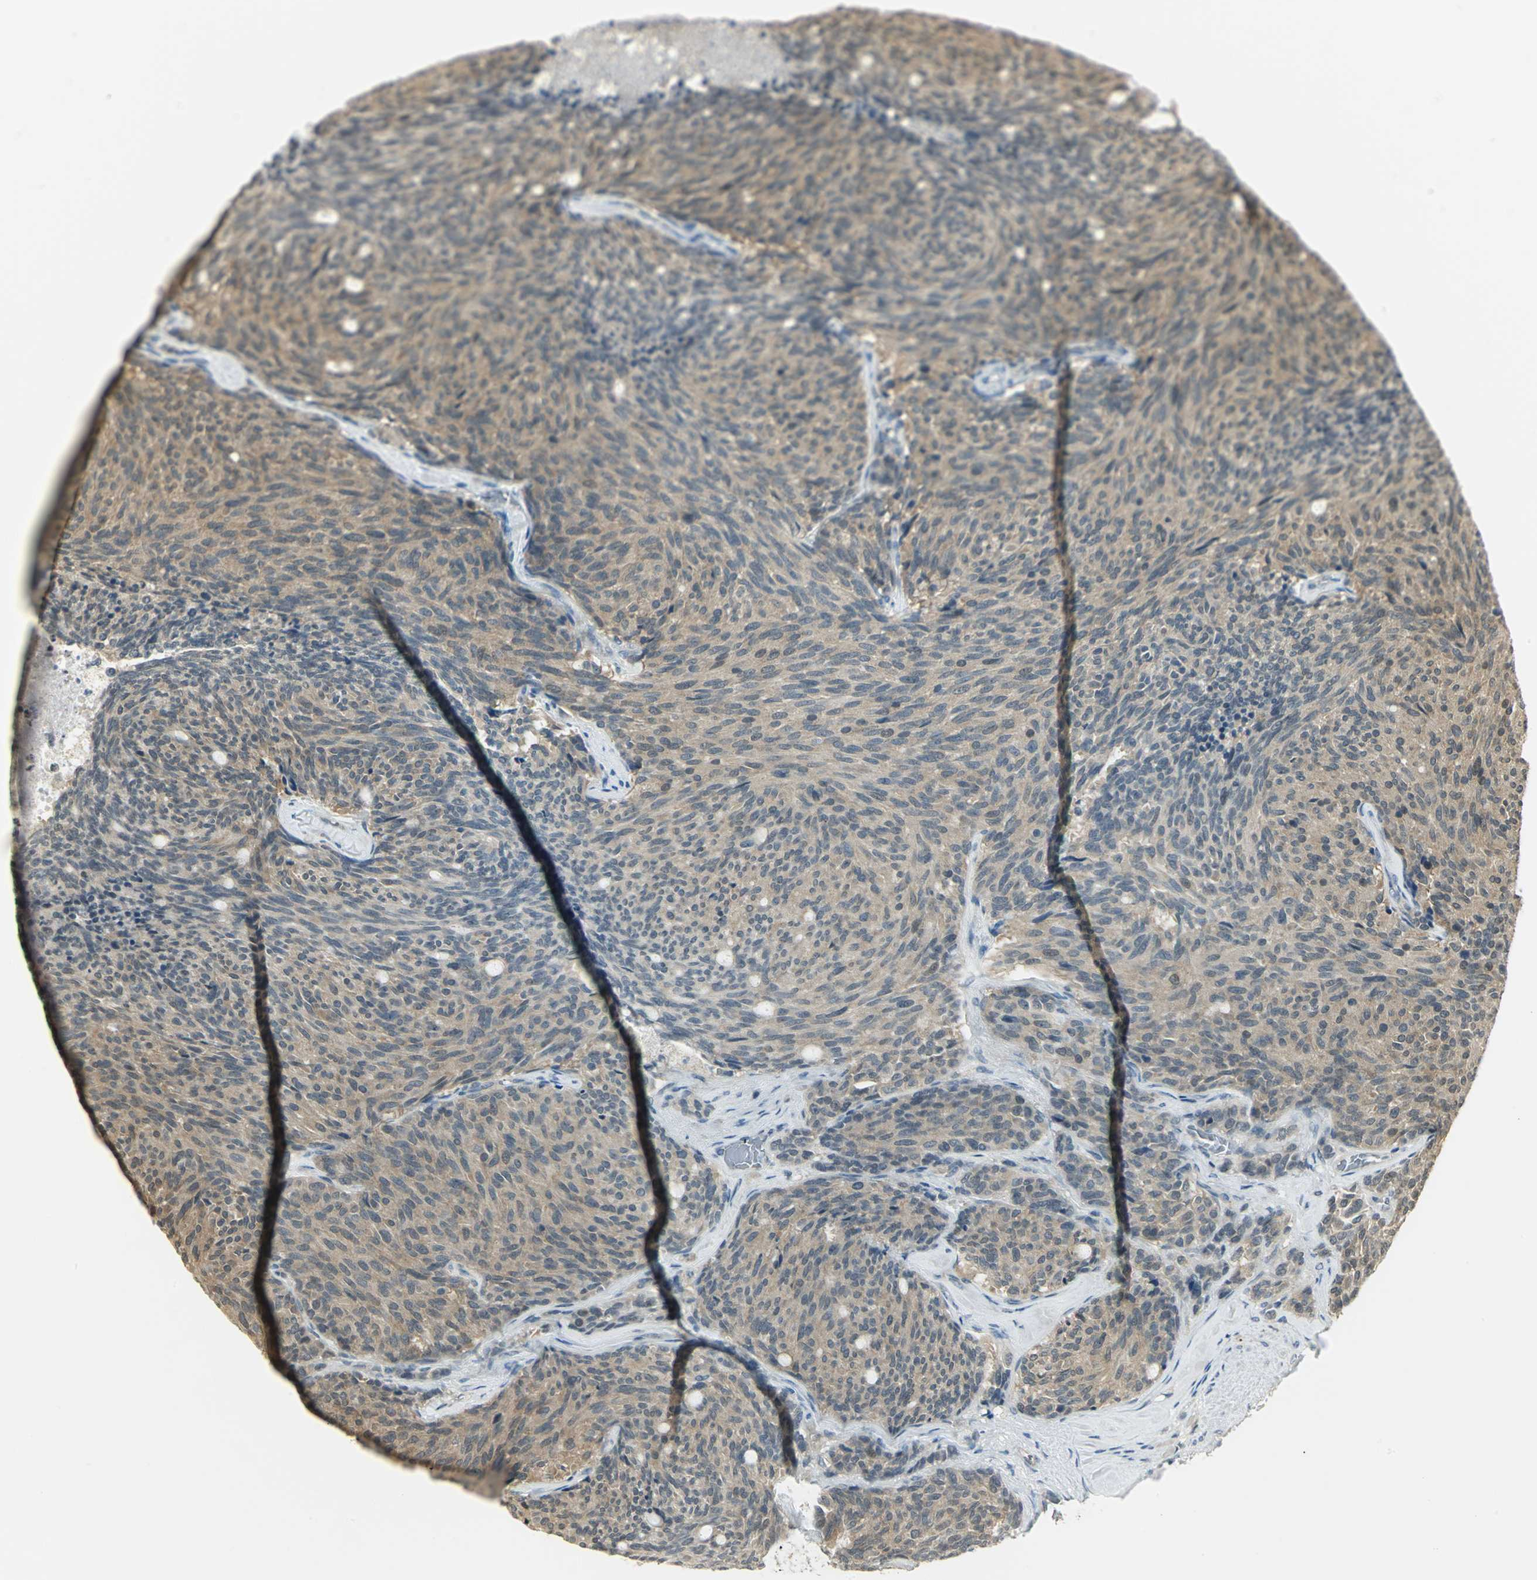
{"staining": {"intensity": "weak", "quantity": ">75%", "location": "cytoplasmic/membranous"}, "tissue": "carcinoid", "cell_type": "Tumor cells", "image_type": "cancer", "snomed": [{"axis": "morphology", "description": "Carcinoid, malignant, NOS"}, {"axis": "topography", "description": "Pancreas"}], "caption": "Immunohistochemistry histopathology image of carcinoid stained for a protein (brown), which demonstrates low levels of weak cytoplasmic/membranous staining in approximately >75% of tumor cells.", "gene": "CDC34", "patient": {"sex": "female", "age": 54}}